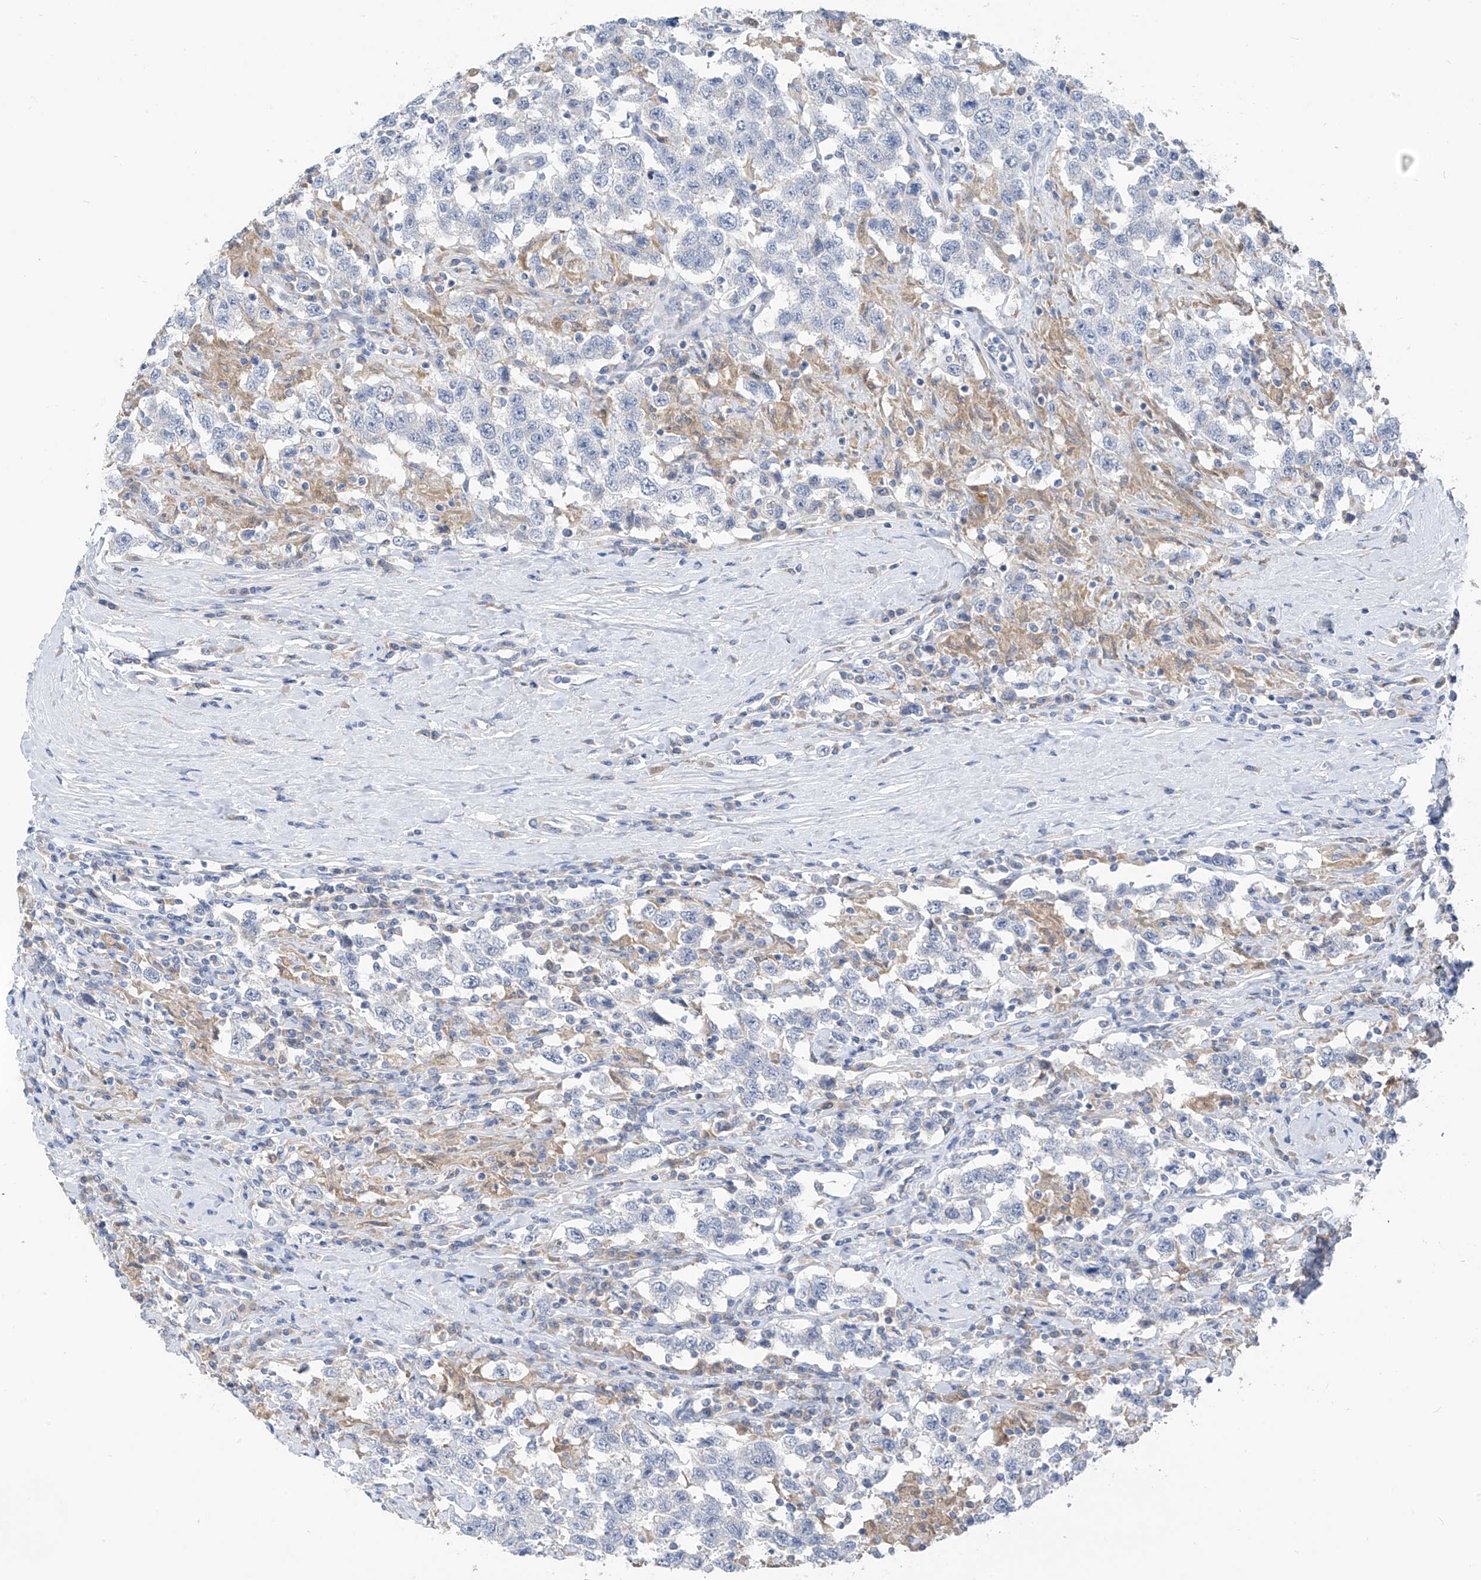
{"staining": {"intensity": "negative", "quantity": "none", "location": "none"}, "tissue": "testis cancer", "cell_type": "Tumor cells", "image_type": "cancer", "snomed": [{"axis": "morphology", "description": "Seminoma, NOS"}, {"axis": "topography", "description": "Testis"}], "caption": "IHC photomicrograph of neoplastic tissue: human testis cancer (seminoma) stained with DAB (3,3'-diaminobenzidine) shows no significant protein positivity in tumor cells.", "gene": "LDAH", "patient": {"sex": "male", "age": 41}}